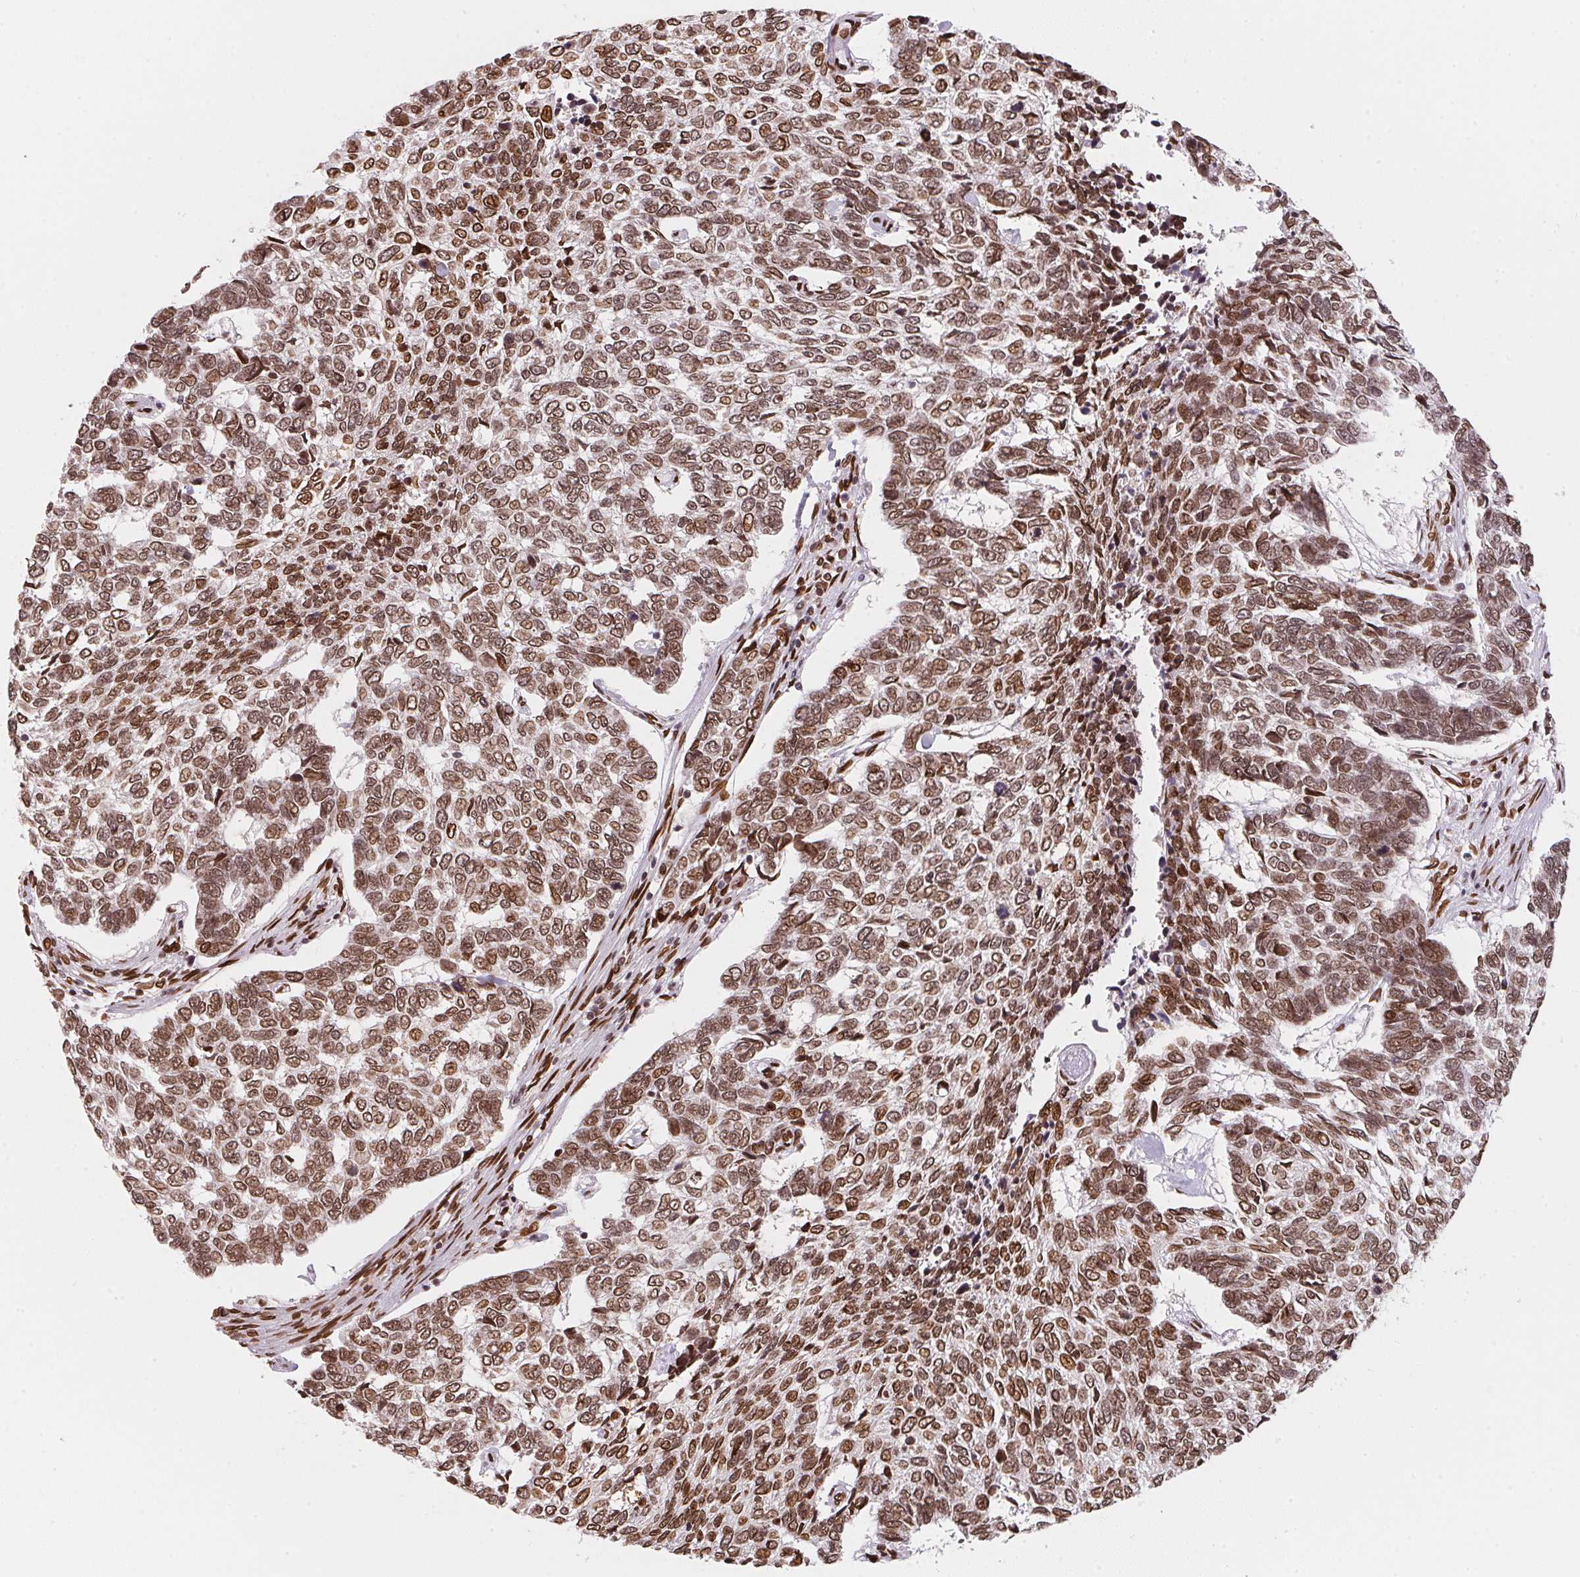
{"staining": {"intensity": "strong", "quantity": ">75%", "location": "cytoplasmic/membranous,nuclear"}, "tissue": "skin cancer", "cell_type": "Tumor cells", "image_type": "cancer", "snomed": [{"axis": "morphology", "description": "Basal cell carcinoma"}, {"axis": "topography", "description": "Skin"}], "caption": "A histopathology image of human basal cell carcinoma (skin) stained for a protein displays strong cytoplasmic/membranous and nuclear brown staining in tumor cells.", "gene": "SAP30BP", "patient": {"sex": "female", "age": 65}}